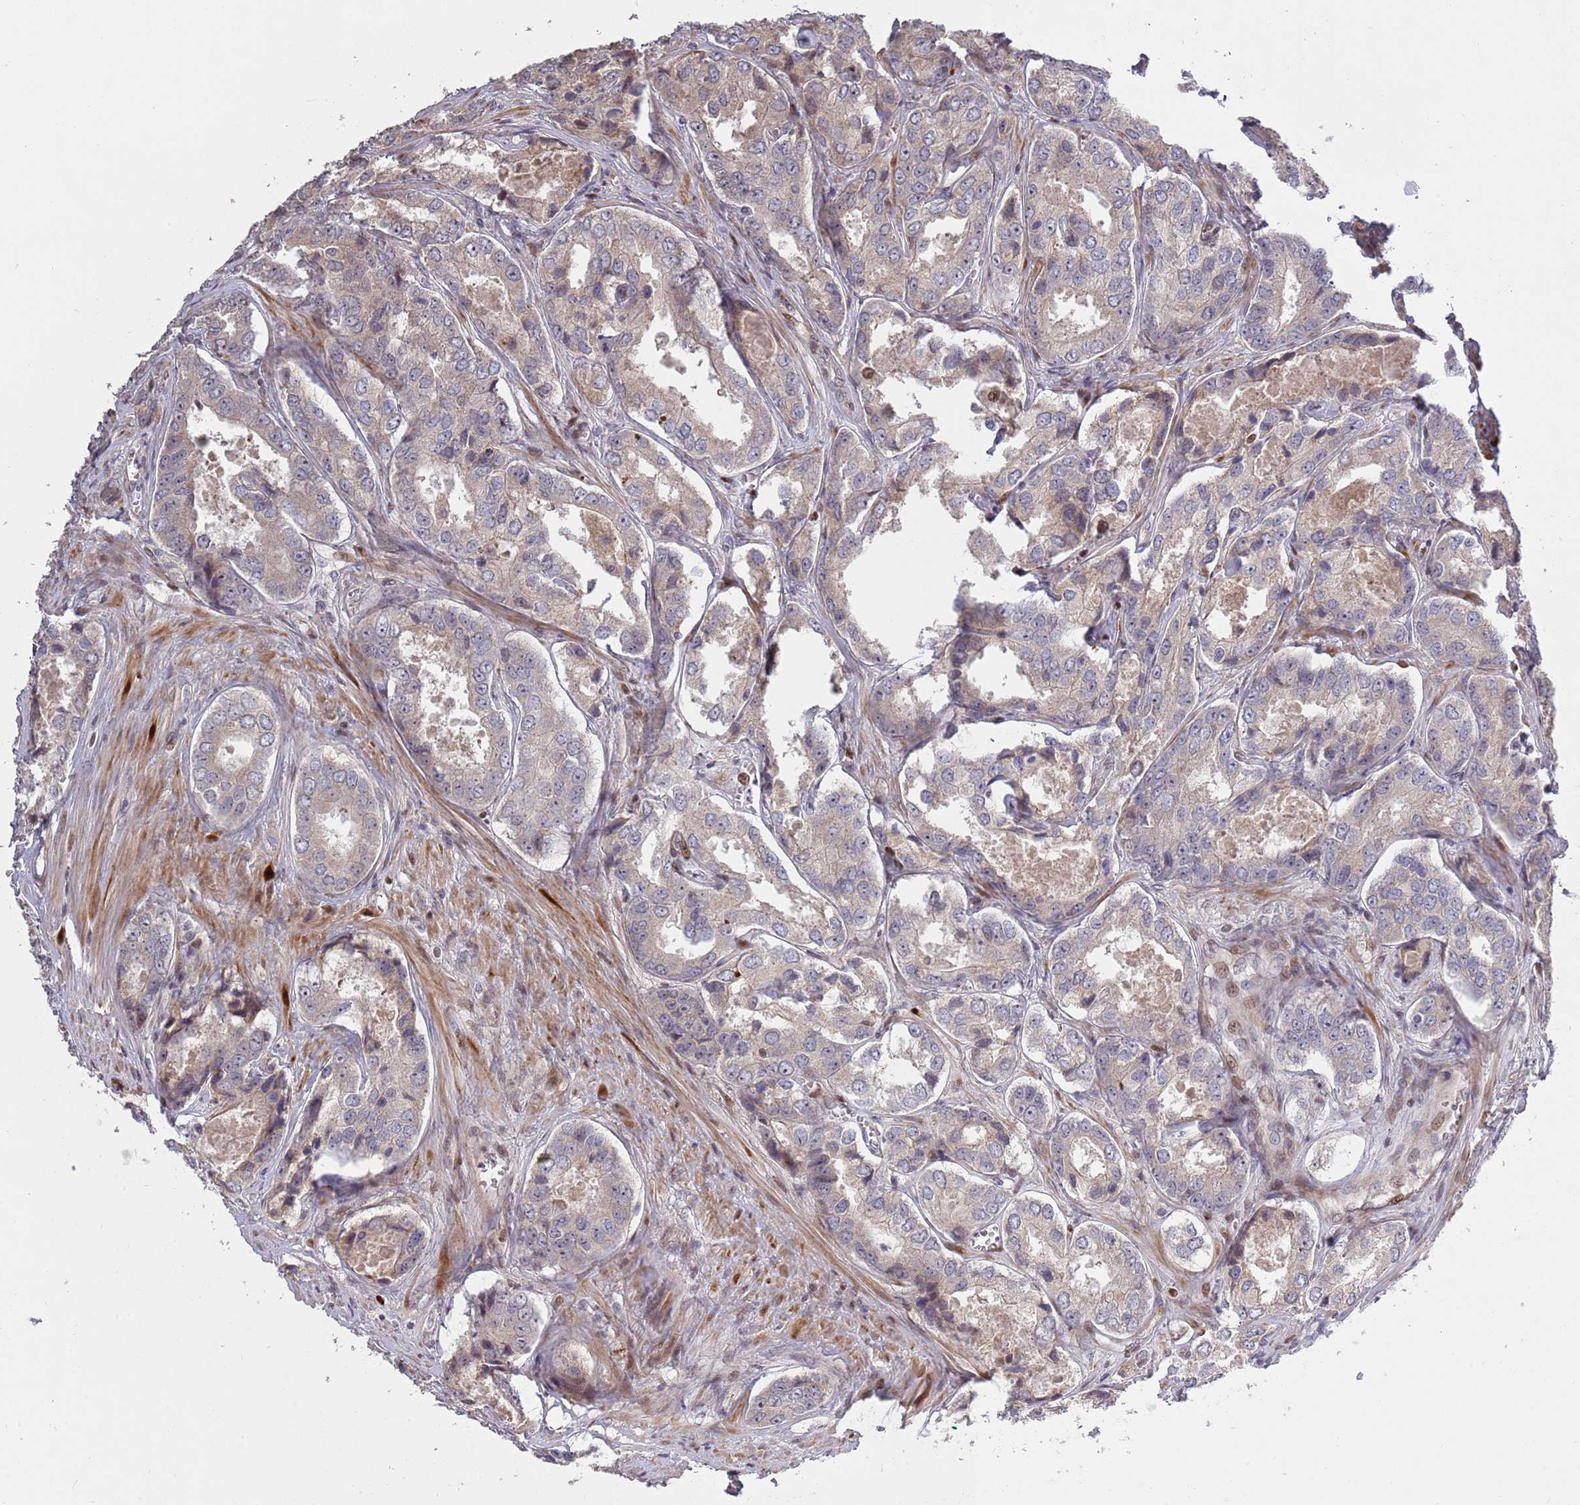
{"staining": {"intensity": "weak", "quantity": ">75%", "location": "cytoplasmic/membranous"}, "tissue": "prostate cancer", "cell_type": "Tumor cells", "image_type": "cancer", "snomed": [{"axis": "morphology", "description": "Adenocarcinoma, Low grade"}, {"axis": "topography", "description": "Prostate"}], "caption": "A histopathology image showing weak cytoplasmic/membranous positivity in approximately >75% of tumor cells in prostate cancer, as visualized by brown immunohistochemical staining.", "gene": "SYNDIG1L", "patient": {"sex": "male", "age": 68}}